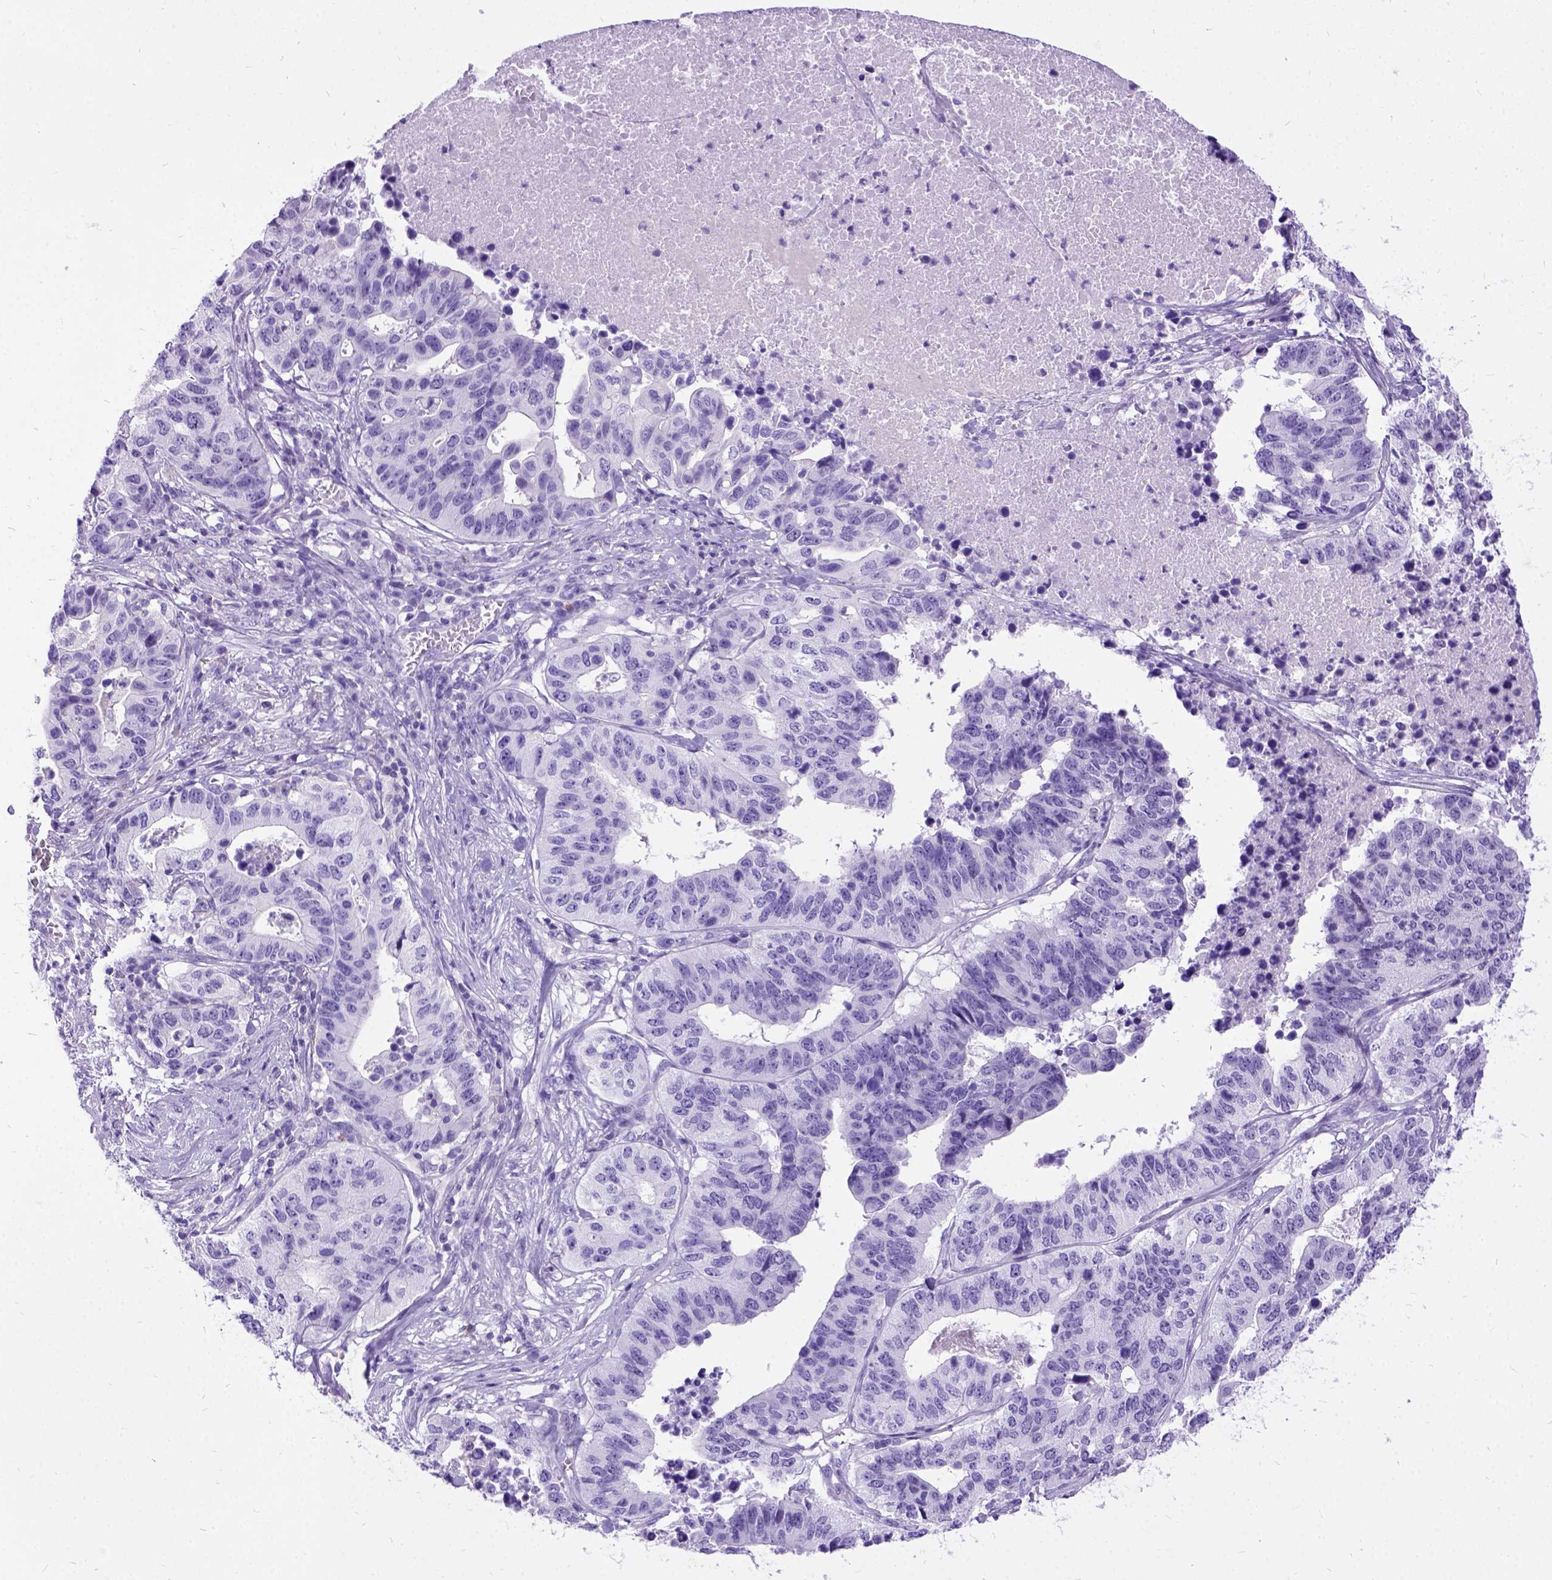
{"staining": {"intensity": "negative", "quantity": "none", "location": "none"}, "tissue": "stomach cancer", "cell_type": "Tumor cells", "image_type": "cancer", "snomed": [{"axis": "morphology", "description": "Adenocarcinoma, NOS"}, {"axis": "topography", "description": "Stomach, upper"}], "caption": "This is an immunohistochemistry image of stomach cancer. There is no expression in tumor cells.", "gene": "PRG2", "patient": {"sex": "female", "age": 67}}